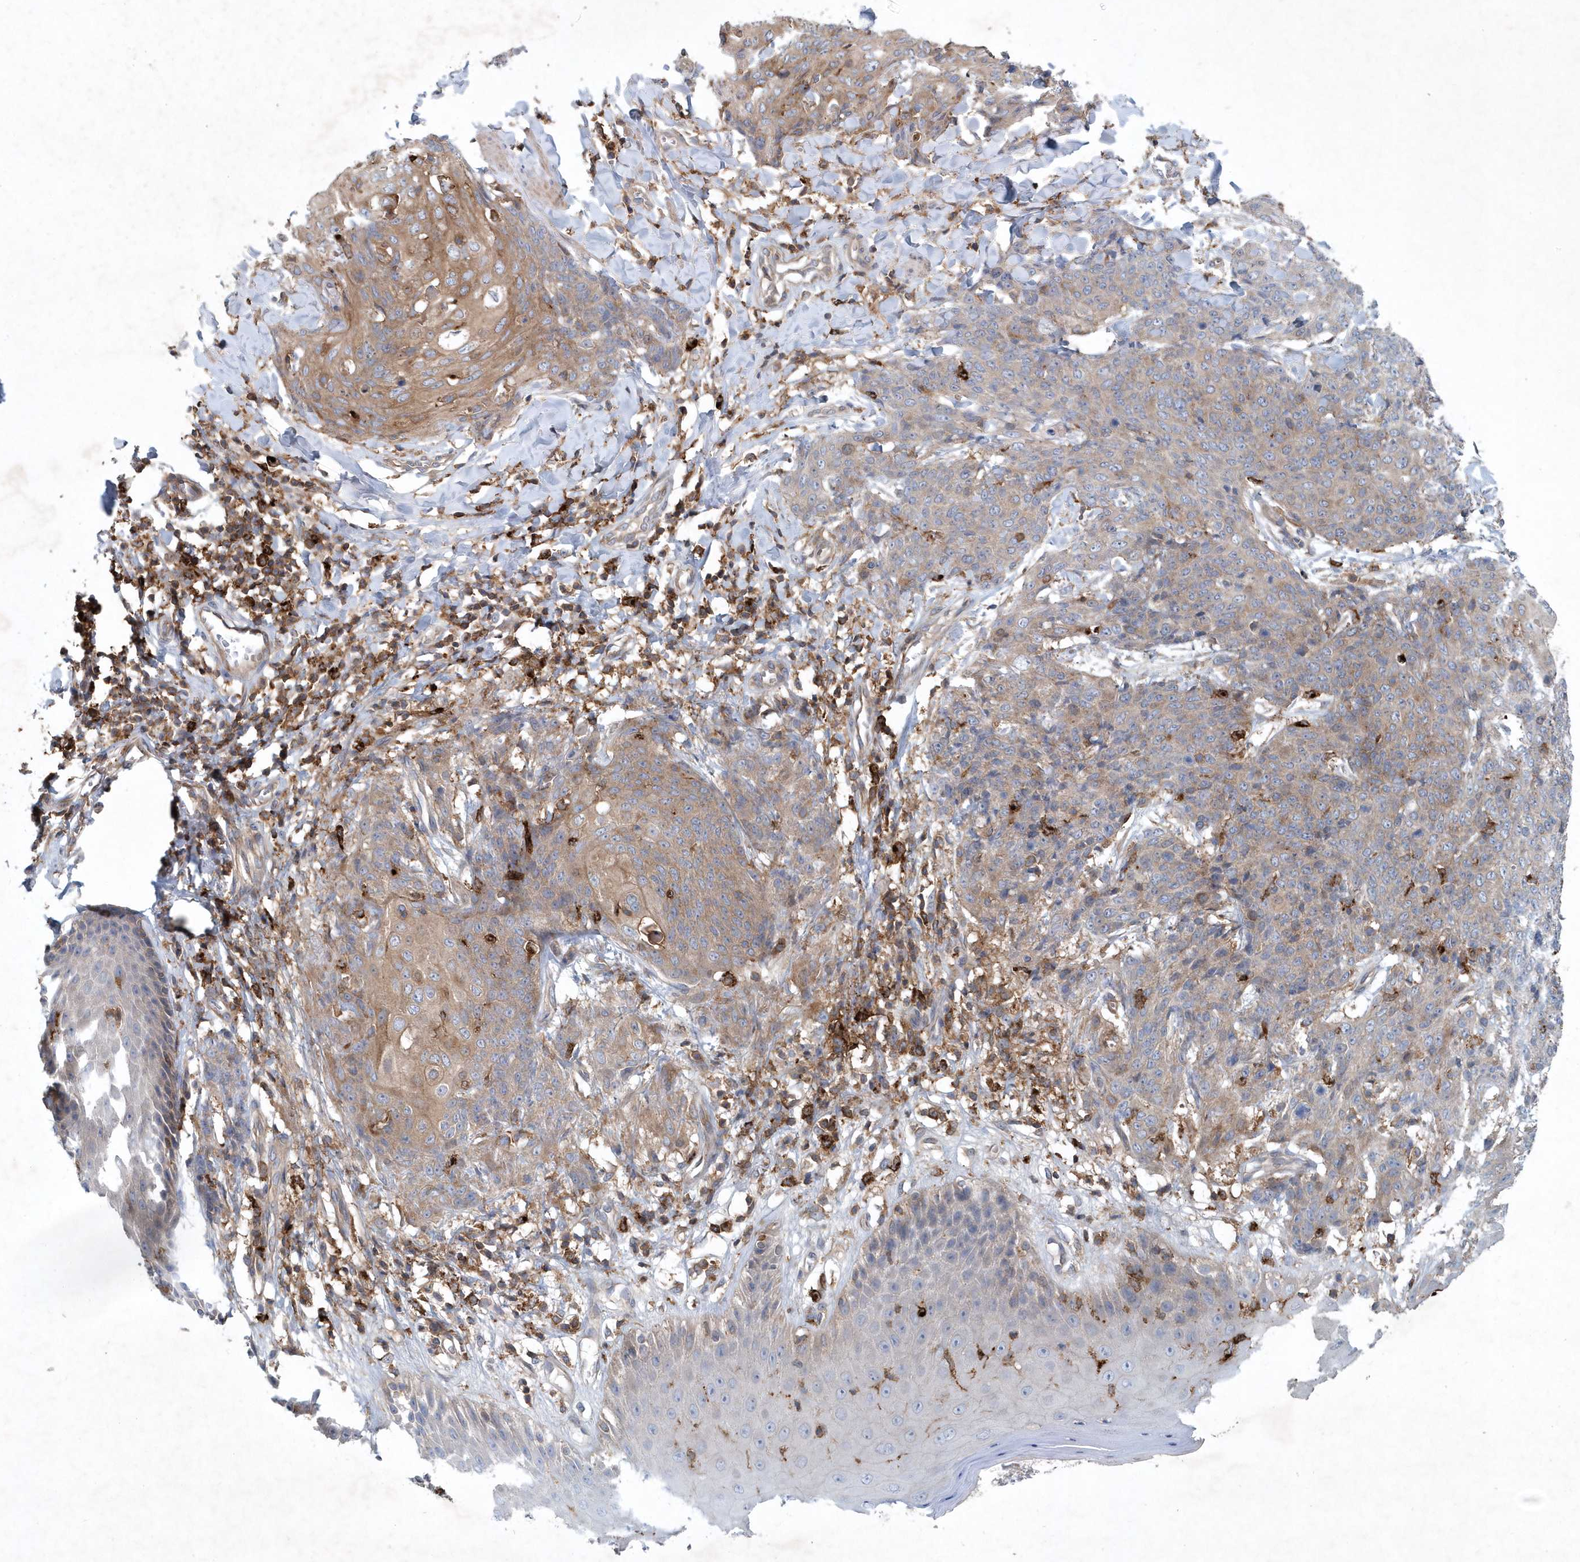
{"staining": {"intensity": "moderate", "quantity": ">75%", "location": "cytoplasmic/membranous"}, "tissue": "skin cancer", "cell_type": "Tumor cells", "image_type": "cancer", "snomed": [{"axis": "morphology", "description": "Squamous cell carcinoma, NOS"}, {"axis": "topography", "description": "Skin"}, {"axis": "topography", "description": "Vulva"}], "caption": "Approximately >75% of tumor cells in human skin cancer exhibit moderate cytoplasmic/membranous protein expression as visualized by brown immunohistochemical staining.", "gene": "P2RY10", "patient": {"sex": "female", "age": 85}}